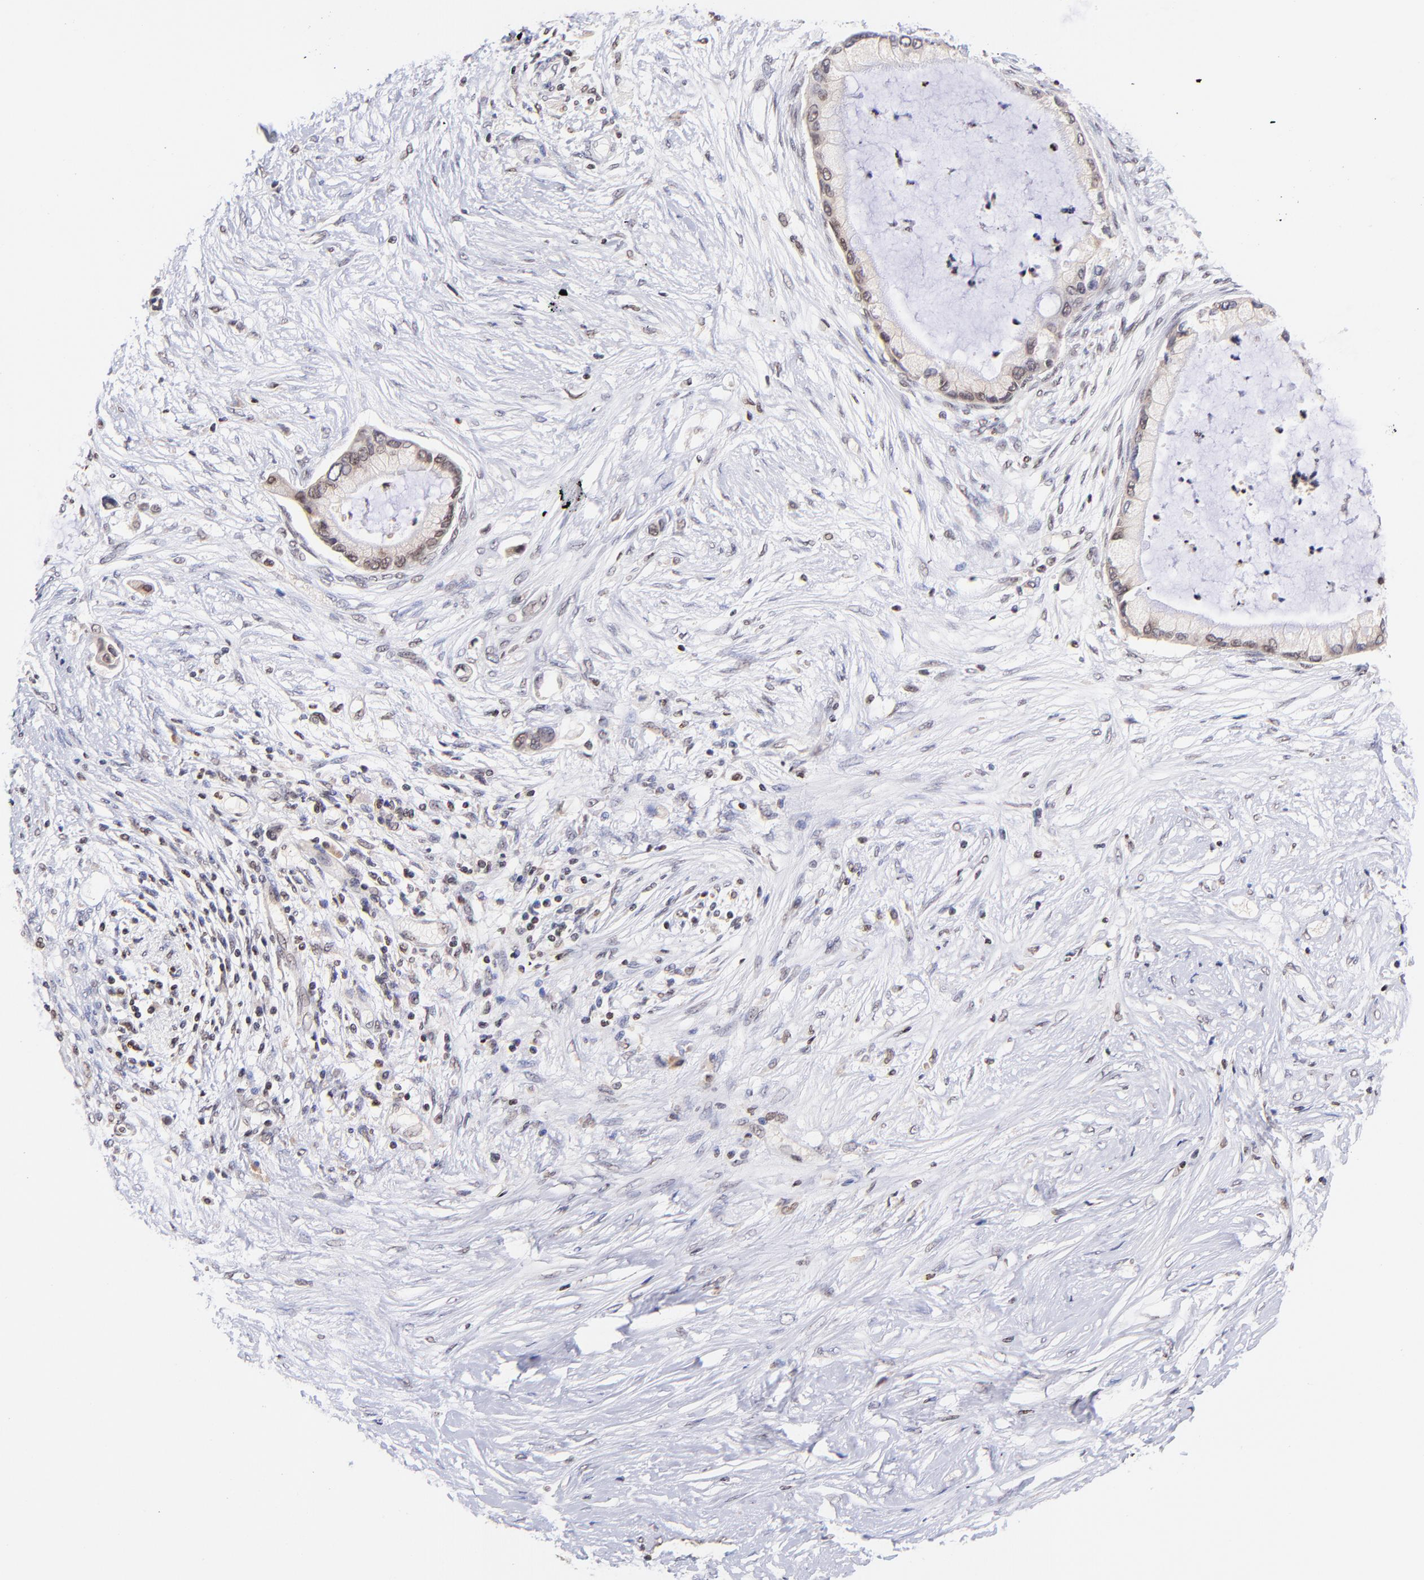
{"staining": {"intensity": "moderate", "quantity": ">75%", "location": "cytoplasmic/membranous,nuclear"}, "tissue": "pancreatic cancer", "cell_type": "Tumor cells", "image_type": "cancer", "snomed": [{"axis": "morphology", "description": "Adenocarcinoma, NOS"}, {"axis": "topography", "description": "Pancreas"}], "caption": "There is medium levels of moderate cytoplasmic/membranous and nuclear expression in tumor cells of pancreatic cancer (adenocarcinoma), as demonstrated by immunohistochemical staining (brown color).", "gene": "WDR25", "patient": {"sex": "female", "age": 59}}